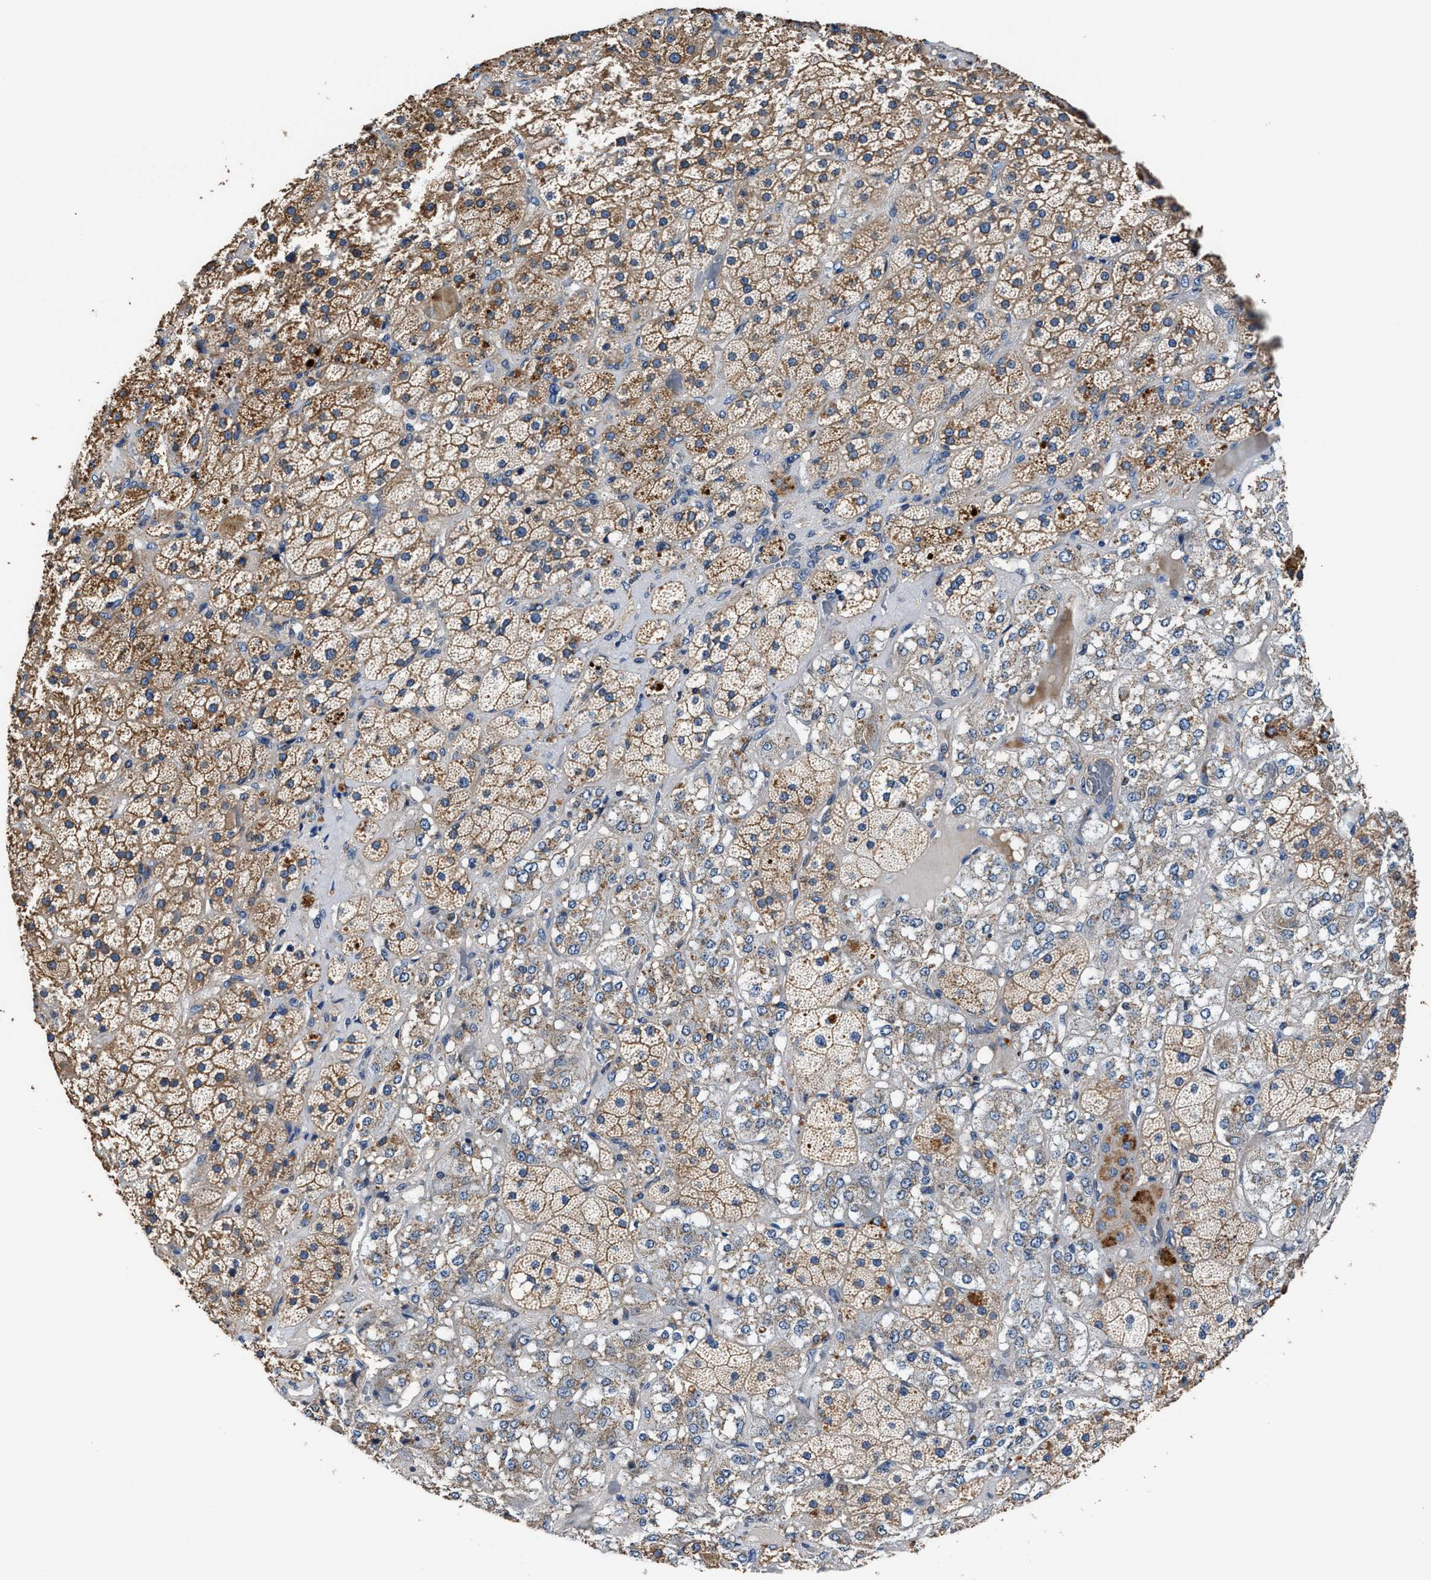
{"staining": {"intensity": "moderate", "quantity": ">75%", "location": "cytoplasmic/membranous"}, "tissue": "adrenal gland", "cell_type": "Glandular cells", "image_type": "normal", "snomed": [{"axis": "morphology", "description": "Normal tissue, NOS"}, {"axis": "topography", "description": "Adrenal gland"}], "caption": "Glandular cells exhibit moderate cytoplasmic/membranous positivity in approximately >75% of cells in benign adrenal gland.", "gene": "PPP1R9B", "patient": {"sex": "male", "age": 57}}